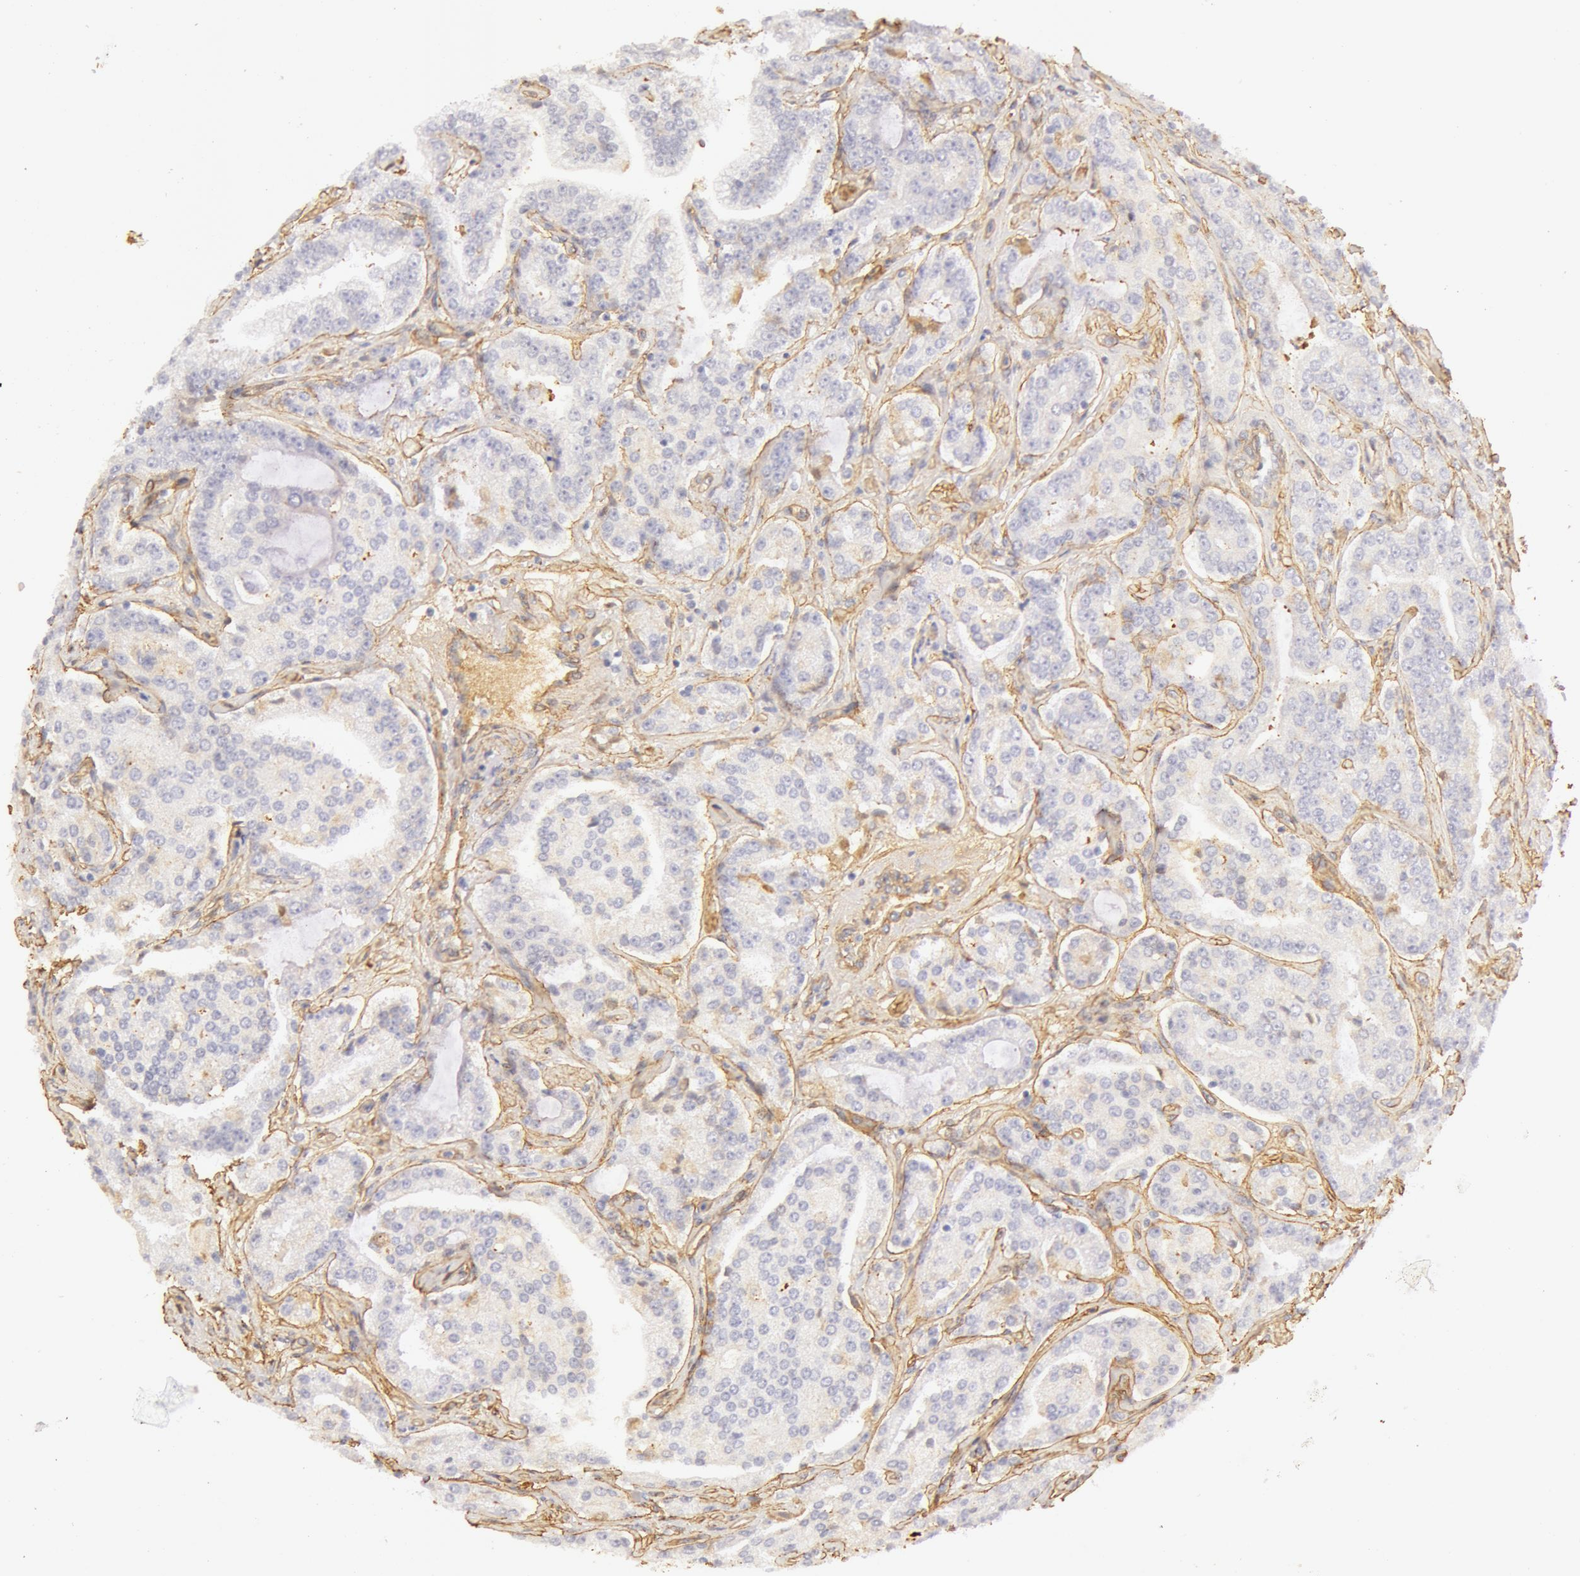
{"staining": {"intensity": "negative", "quantity": "none", "location": "none"}, "tissue": "prostate cancer", "cell_type": "Tumor cells", "image_type": "cancer", "snomed": [{"axis": "morphology", "description": "Adenocarcinoma, Medium grade"}, {"axis": "topography", "description": "Prostate"}], "caption": "Immunohistochemistry histopathology image of neoplastic tissue: human prostate cancer (medium-grade adenocarcinoma) stained with DAB (3,3'-diaminobenzidine) exhibits no significant protein positivity in tumor cells.", "gene": "COL4A1", "patient": {"sex": "male", "age": 72}}